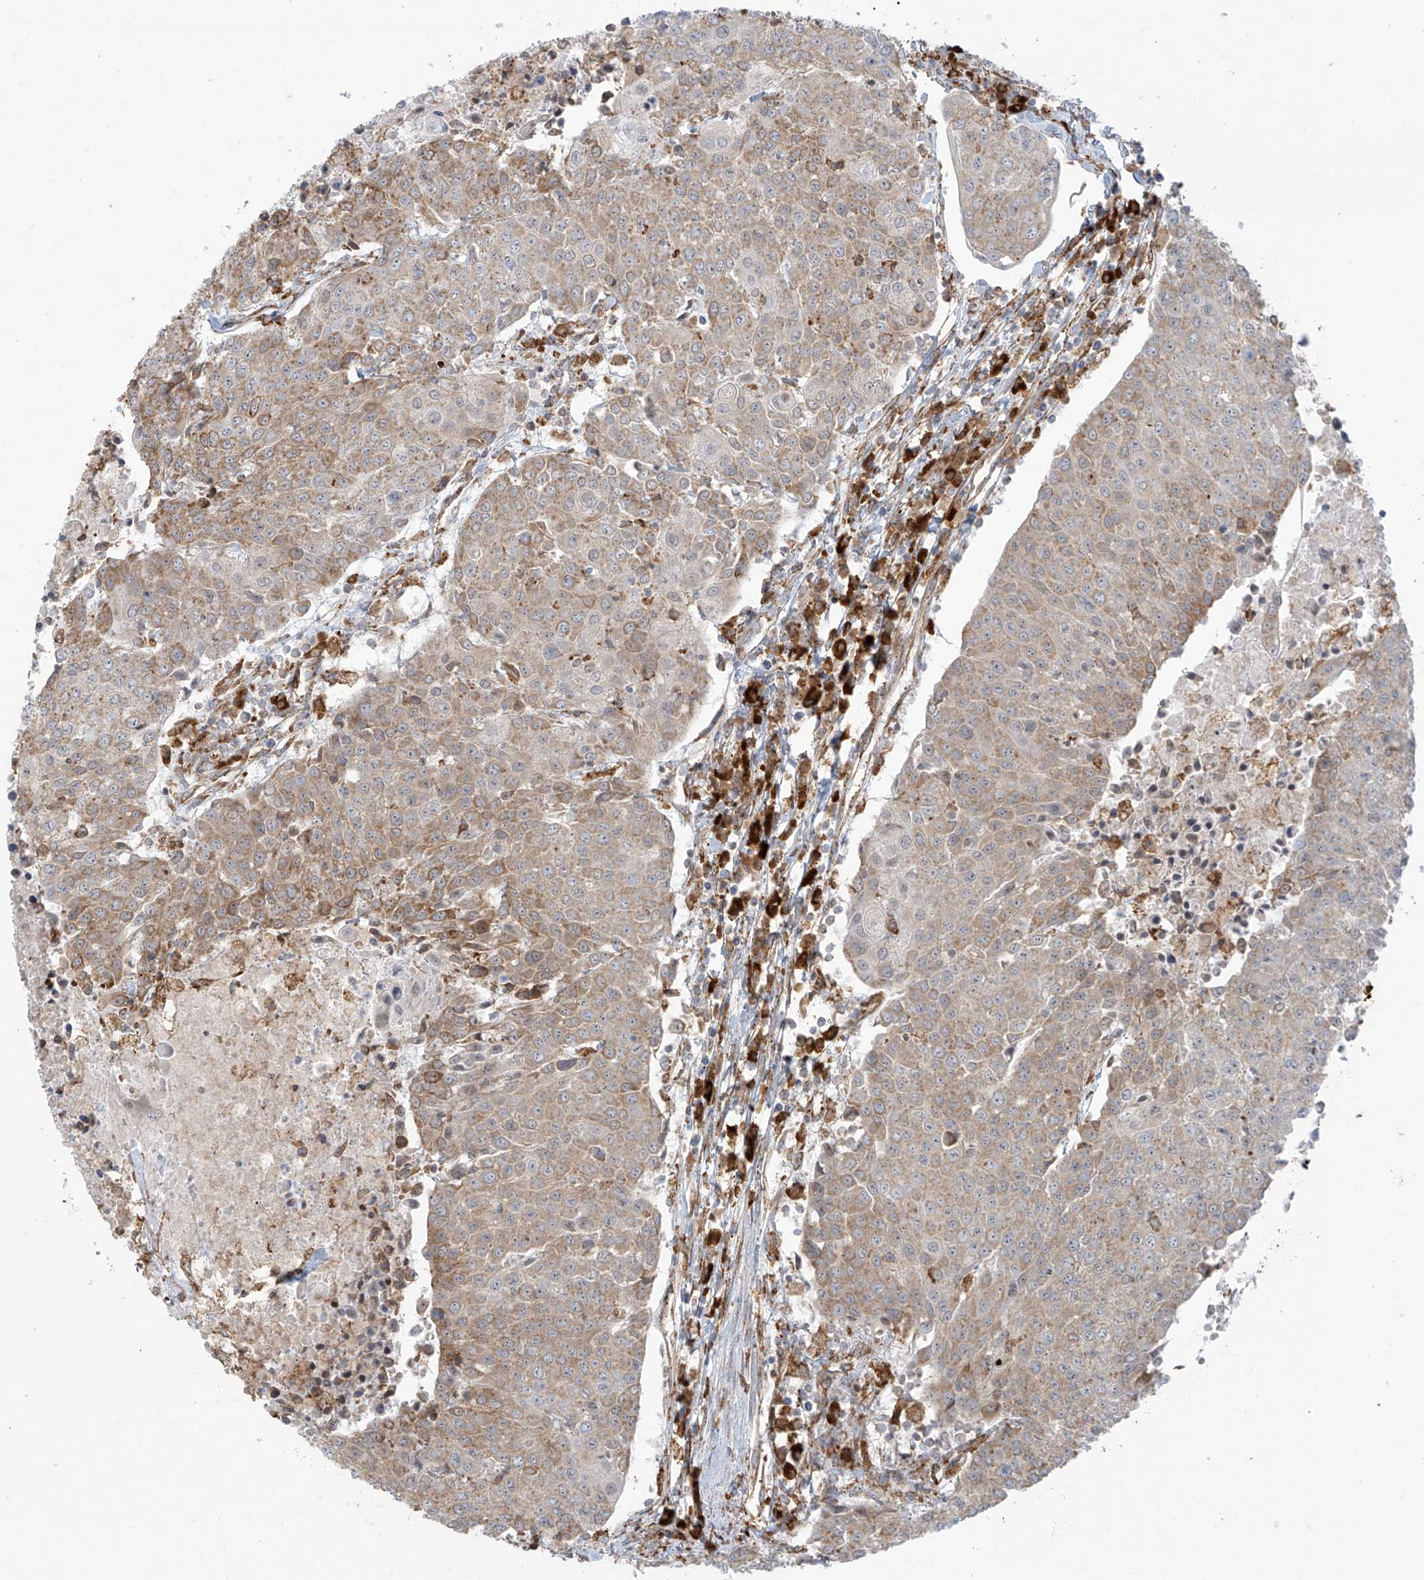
{"staining": {"intensity": "moderate", "quantity": ">75%", "location": "cytoplasmic/membranous"}, "tissue": "urothelial cancer", "cell_type": "Tumor cells", "image_type": "cancer", "snomed": [{"axis": "morphology", "description": "Urothelial carcinoma, High grade"}, {"axis": "topography", "description": "Urinary bladder"}], "caption": "Immunohistochemical staining of urothelial carcinoma (high-grade) shows medium levels of moderate cytoplasmic/membranous positivity in approximately >75% of tumor cells. (DAB (3,3'-diaminobenzidine) IHC with brightfield microscopy, high magnification).", "gene": "KATNIP", "patient": {"sex": "female", "age": 85}}